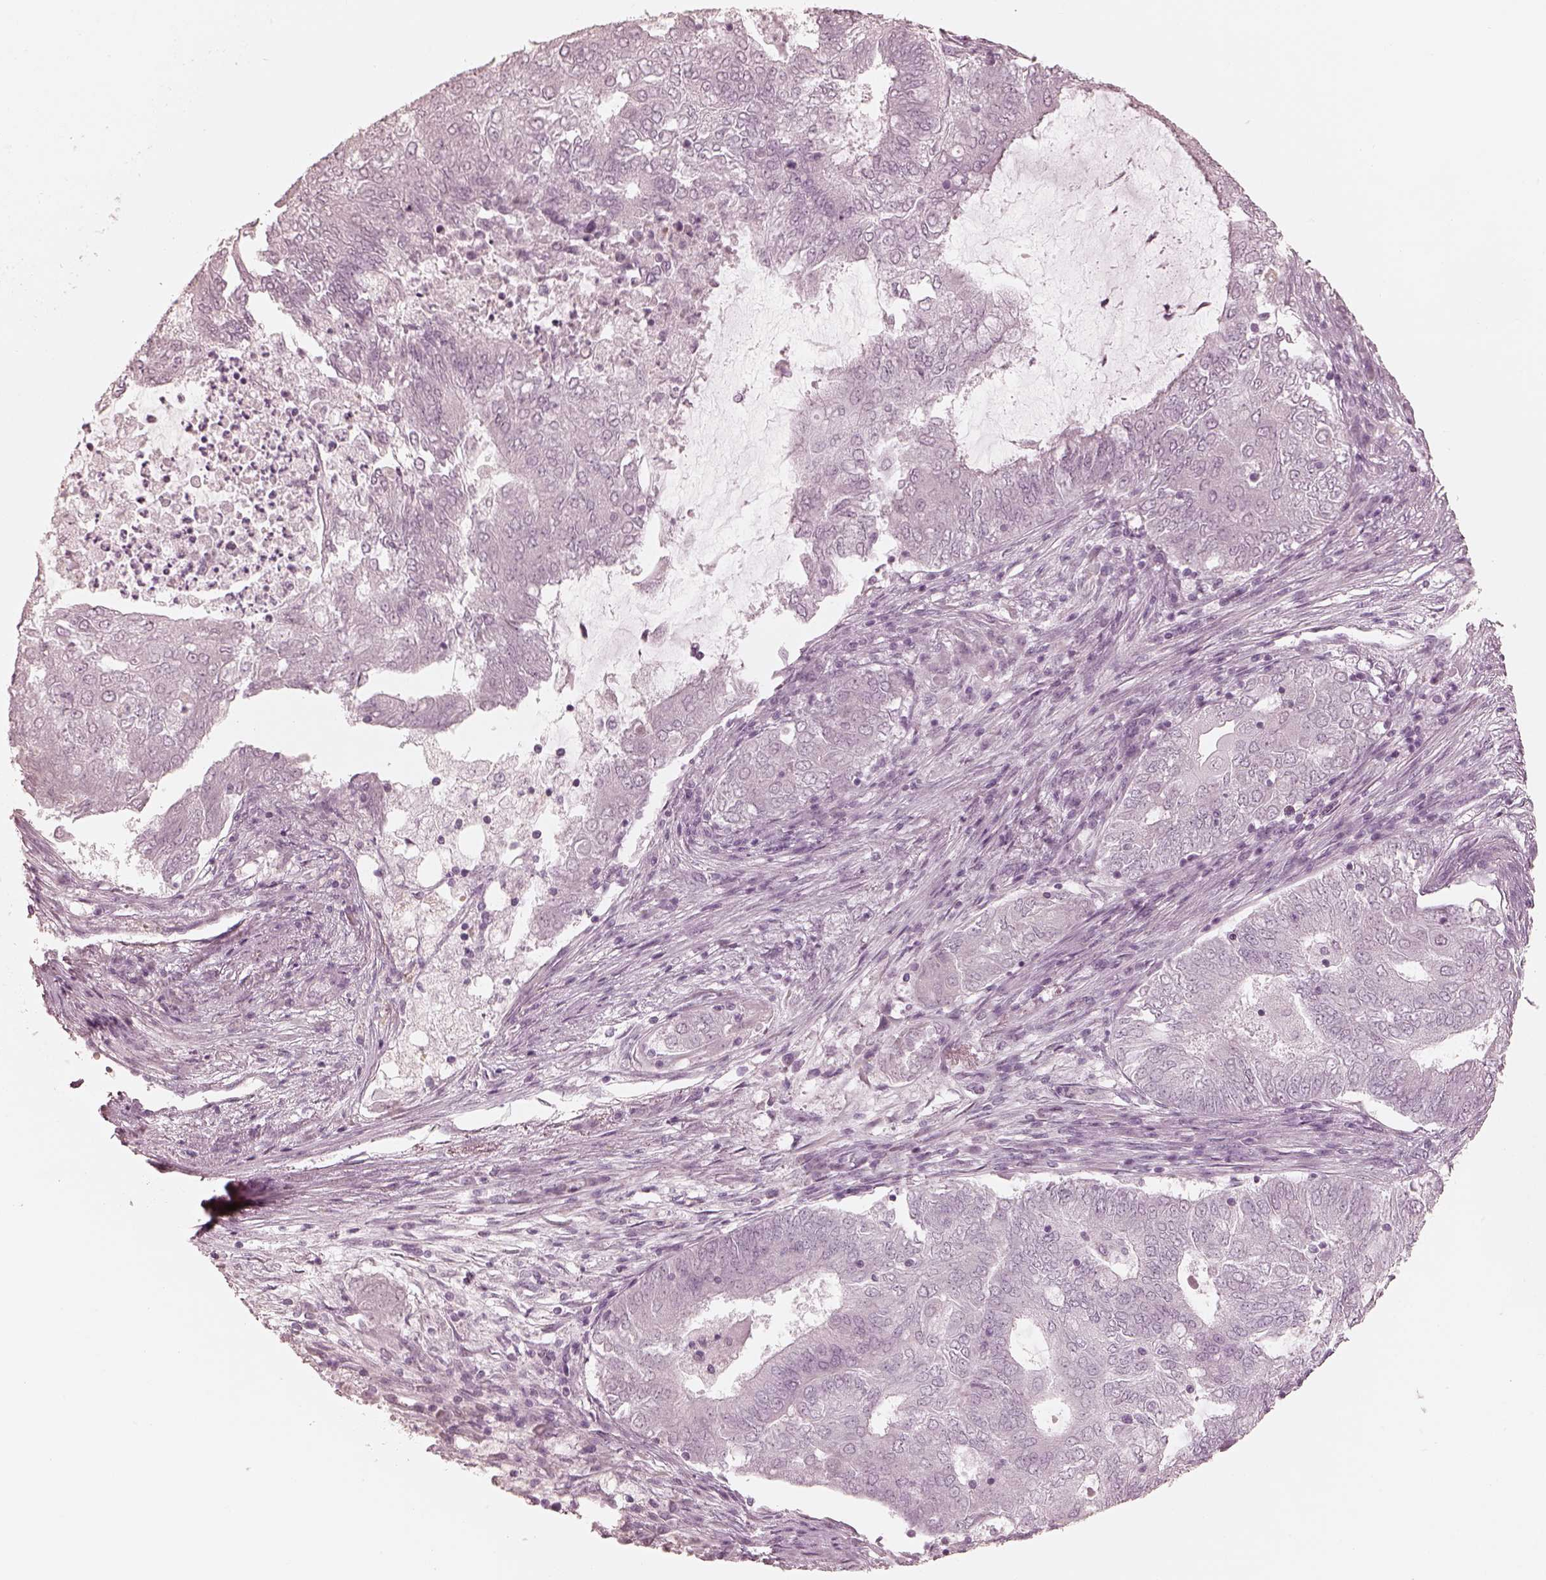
{"staining": {"intensity": "negative", "quantity": "none", "location": "none"}, "tissue": "endometrial cancer", "cell_type": "Tumor cells", "image_type": "cancer", "snomed": [{"axis": "morphology", "description": "Adenocarcinoma, NOS"}, {"axis": "topography", "description": "Endometrium"}], "caption": "Immunohistochemistry (IHC) of adenocarcinoma (endometrial) displays no staining in tumor cells. The staining is performed using DAB brown chromogen with nuclei counter-stained in using hematoxylin.", "gene": "CALR3", "patient": {"sex": "female", "age": 62}}